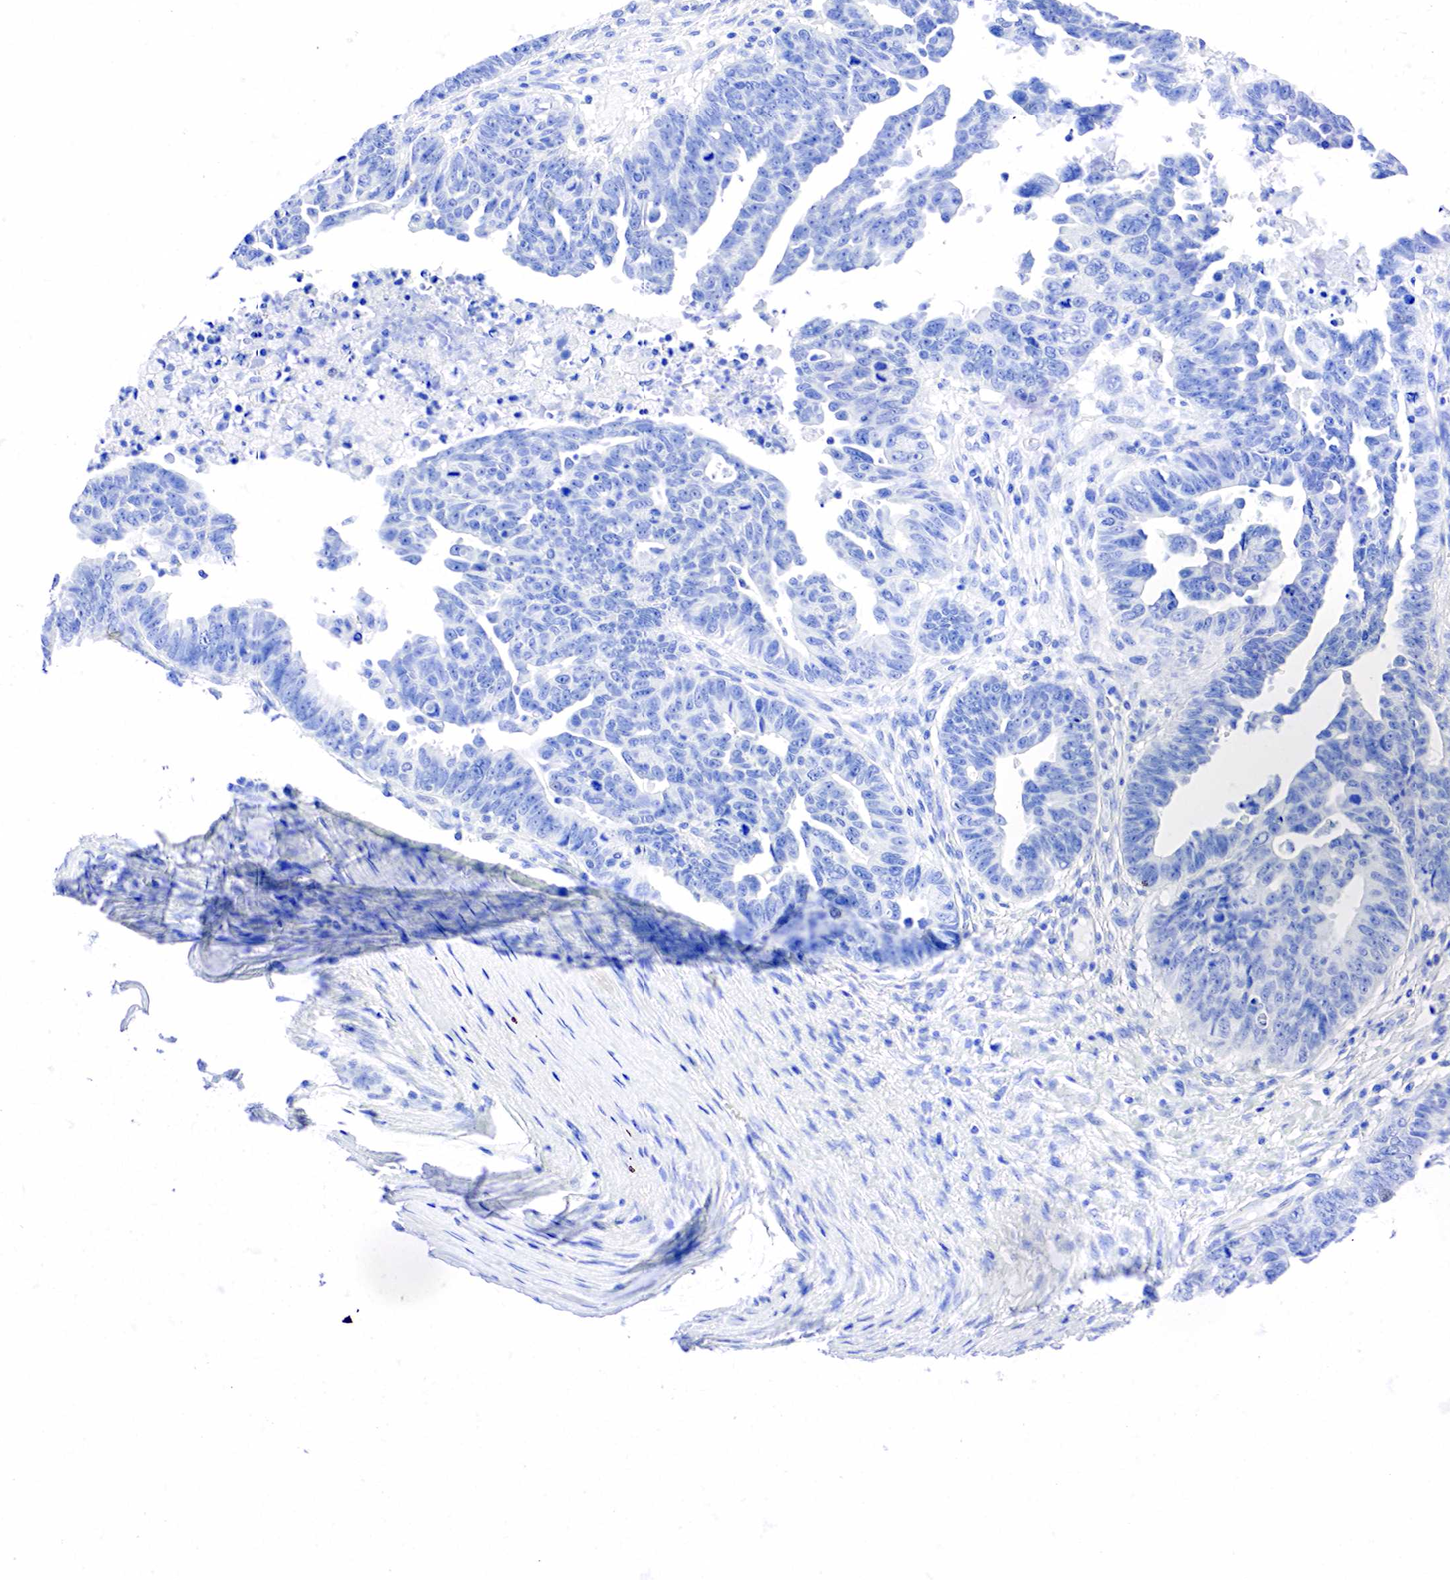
{"staining": {"intensity": "negative", "quantity": "none", "location": "none"}, "tissue": "ovarian cancer", "cell_type": "Tumor cells", "image_type": "cancer", "snomed": [{"axis": "morphology", "description": "Carcinoma, endometroid"}, {"axis": "morphology", "description": "Cystadenocarcinoma, serous, NOS"}, {"axis": "topography", "description": "Ovary"}], "caption": "A photomicrograph of human ovarian cancer is negative for staining in tumor cells. (DAB (3,3'-diaminobenzidine) IHC visualized using brightfield microscopy, high magnification).", "gene": "PTH", "patient": {"sex": "female", "age": 45}}